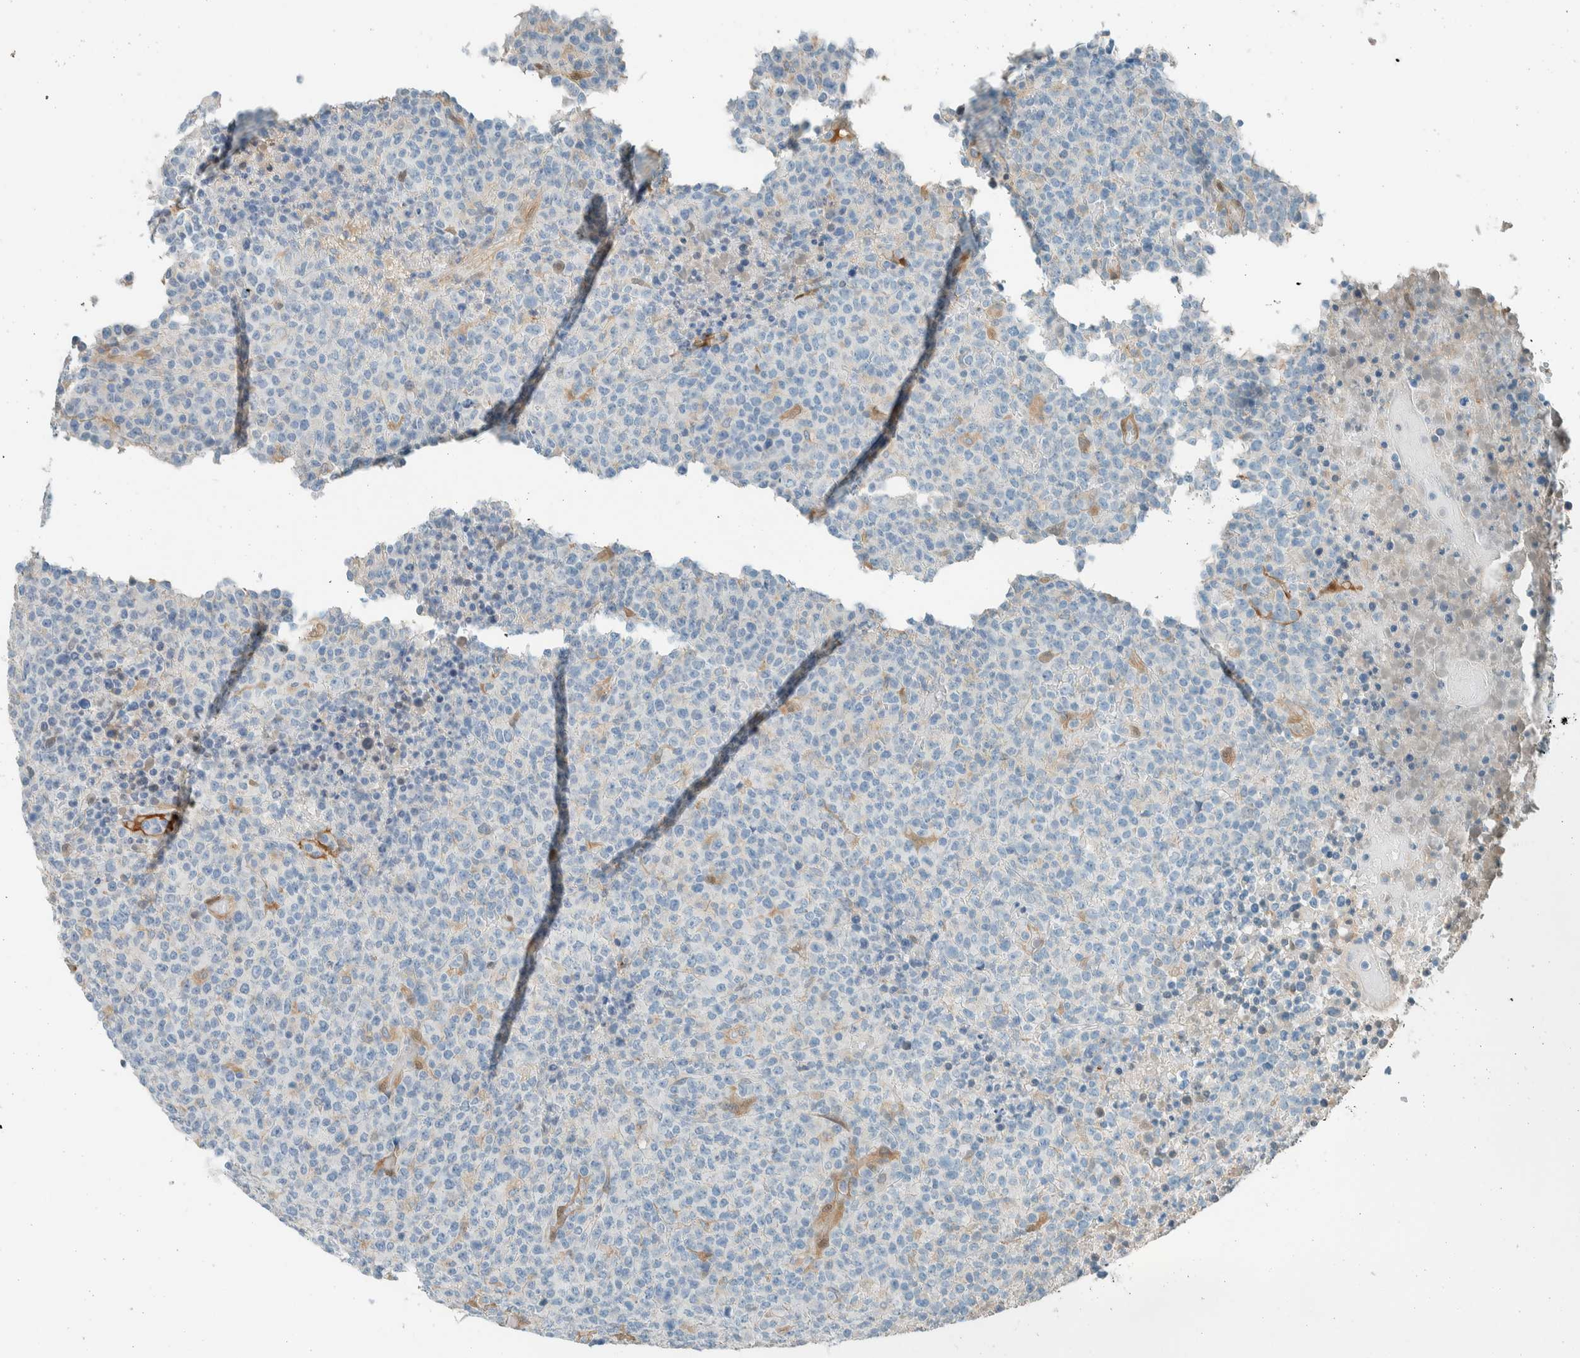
{"staining": {"intensity": "negative", "quantity": "none", "location": "none"}, "tissue": "lymphoma", "cell_type": "Tumor cells", "image_type": "cancer", "snomed": [{"axis": "morphology", "description": "Malignant lymphoma, non-Hodgkin's type, High grade"}, {"axis": "topography", "description": "Lymph node"}], "caption": "Tumor cells are negative for protein expression in human malignant lymphoma, non-Hodgkin's type (high-grade).", "gene": "NXN", "patient": {"sex": "male", "age": 13}}